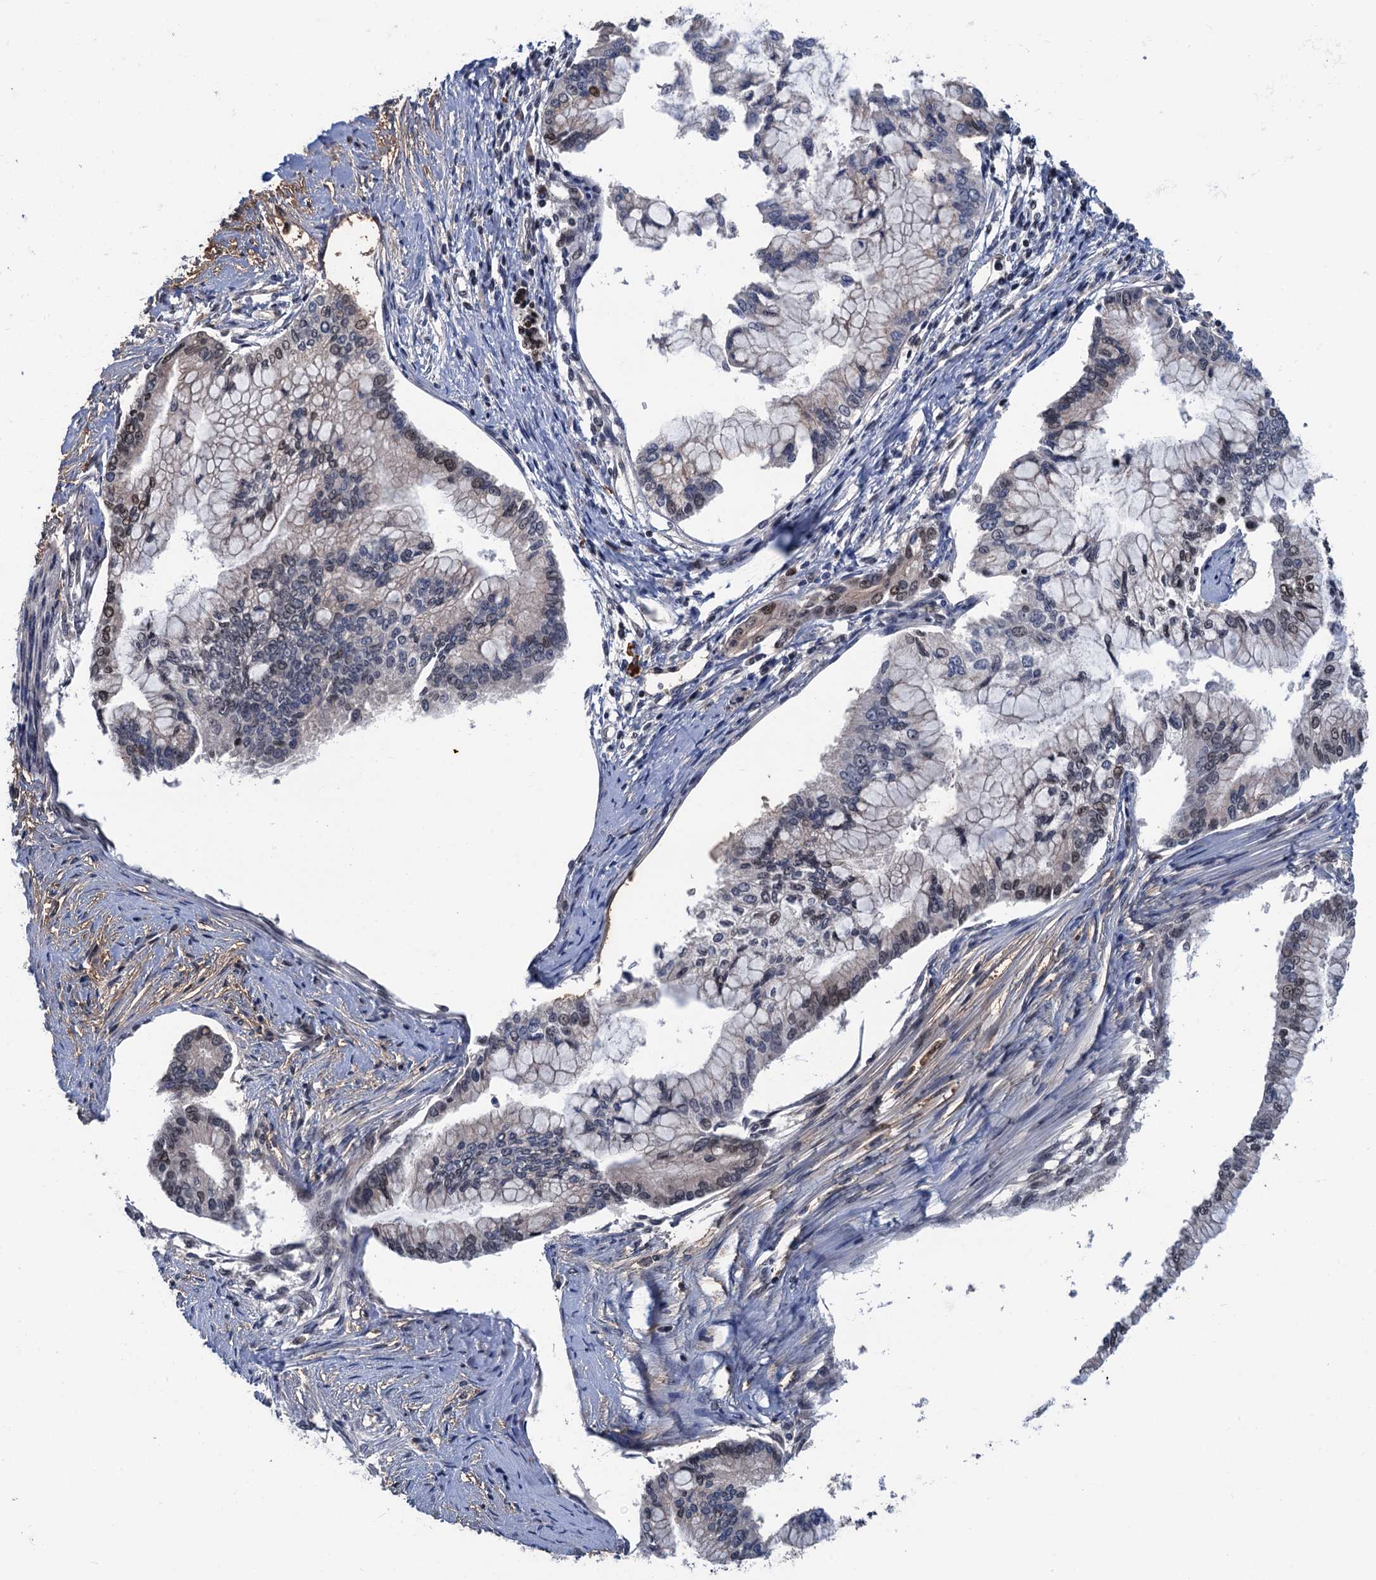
{"staining": {"intensity": "weak", "quantity": "<25%", "location": "nuclear"}, "tissue": "pancreatic cancer", "cell_type": "Tumor cells", "image_type": "cancer", "snomed": [{"axis": "morphology", "description": "Adenocarcinoma, NOS"}, {"axis": "topography", "description": "Pancreas"}], "caption": "This image is of adenocarcinoma (pancreatic) stained with IHC to label a protein in brown with the nuclei are counter-stained blue. There is no expression in tumor cells. (Stains: DAB immunohistochemistry (IHC) with hematoxylin counter stain, Microscopy: brightfield microscopy at high magnification).", "gene": "RASSF4", "patient": {"sex": "male", "age": 58}}